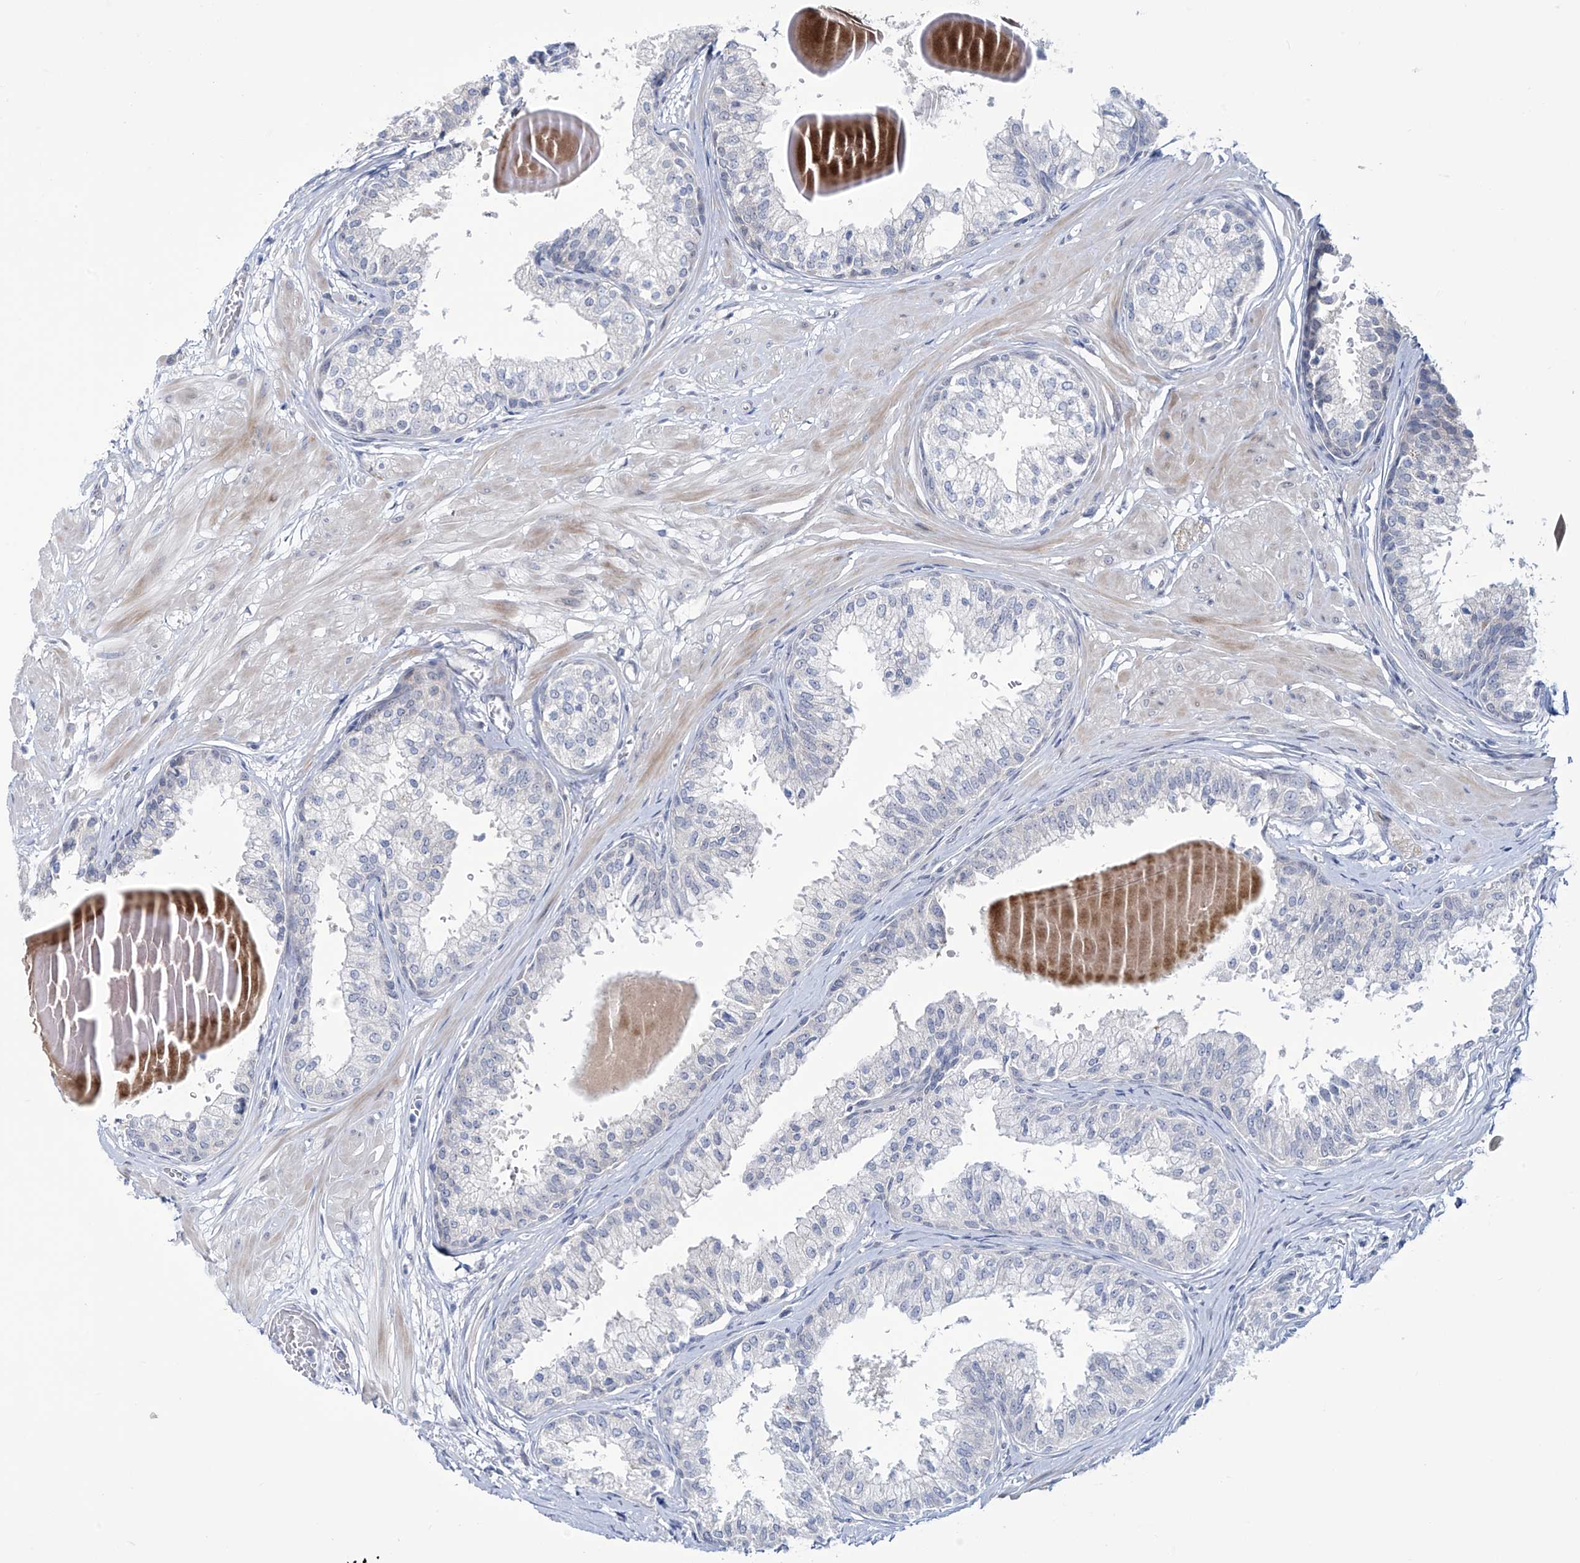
{"staining": {"intensity": "negative", "quantity": "none", "location": "none"}, "tissue": "prostate", "cell_type": "Glandular cells", "image_type": "normal", "snomed": [{"axis": "morphology", "description": "Normal tissue, NOS"}, {"axis": "topography", "description": "Prostate"}], "caption": "An IHC photomicrograph of normal prostate is shown. There is no staining in glandular cells of prostate.", "gene": "TRIM60", "patient": {"sex": "male", "age": 48}}